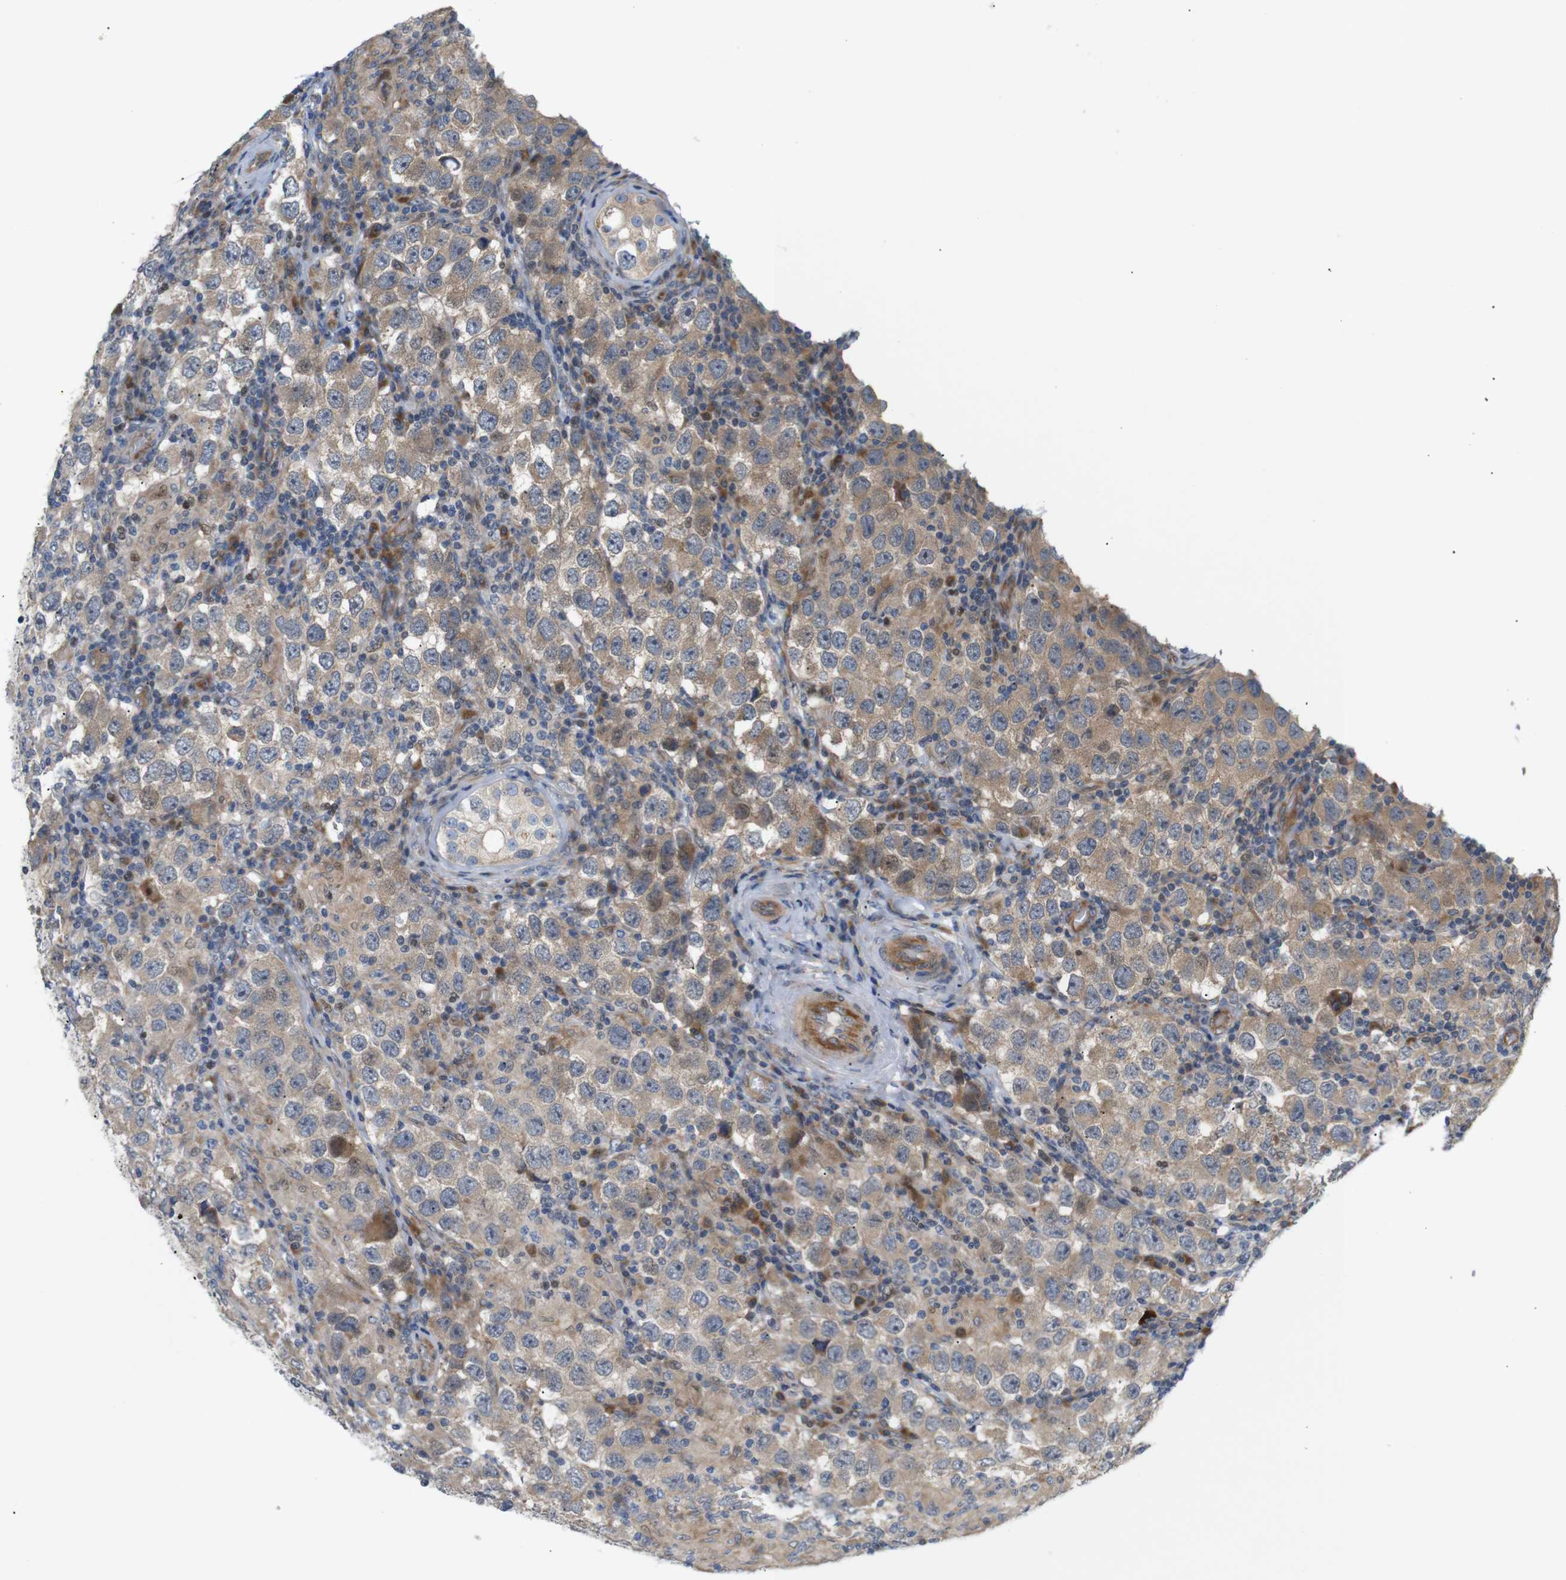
{"staining": {"intensity": "weak", "quantity": ">75%", "location": "cytoplasmic/membranous"}, "tissue": "testis cancer", "cell_type": "Tumor cells", "image_type": "cancer", "snomed": [{"axis": "morphology", "description": "Carcinoma, Embryonal, NOS"}, {"axis": "topography", "description": "Testis"}], "caption": "A brown stain shows weak cytoplasmic/membranous staining of a protein in human testis cancer (embryonal carcinoma) tumor cells.", "gene": "RPTOR", "patient": {"sex": "male", "age": 21}}